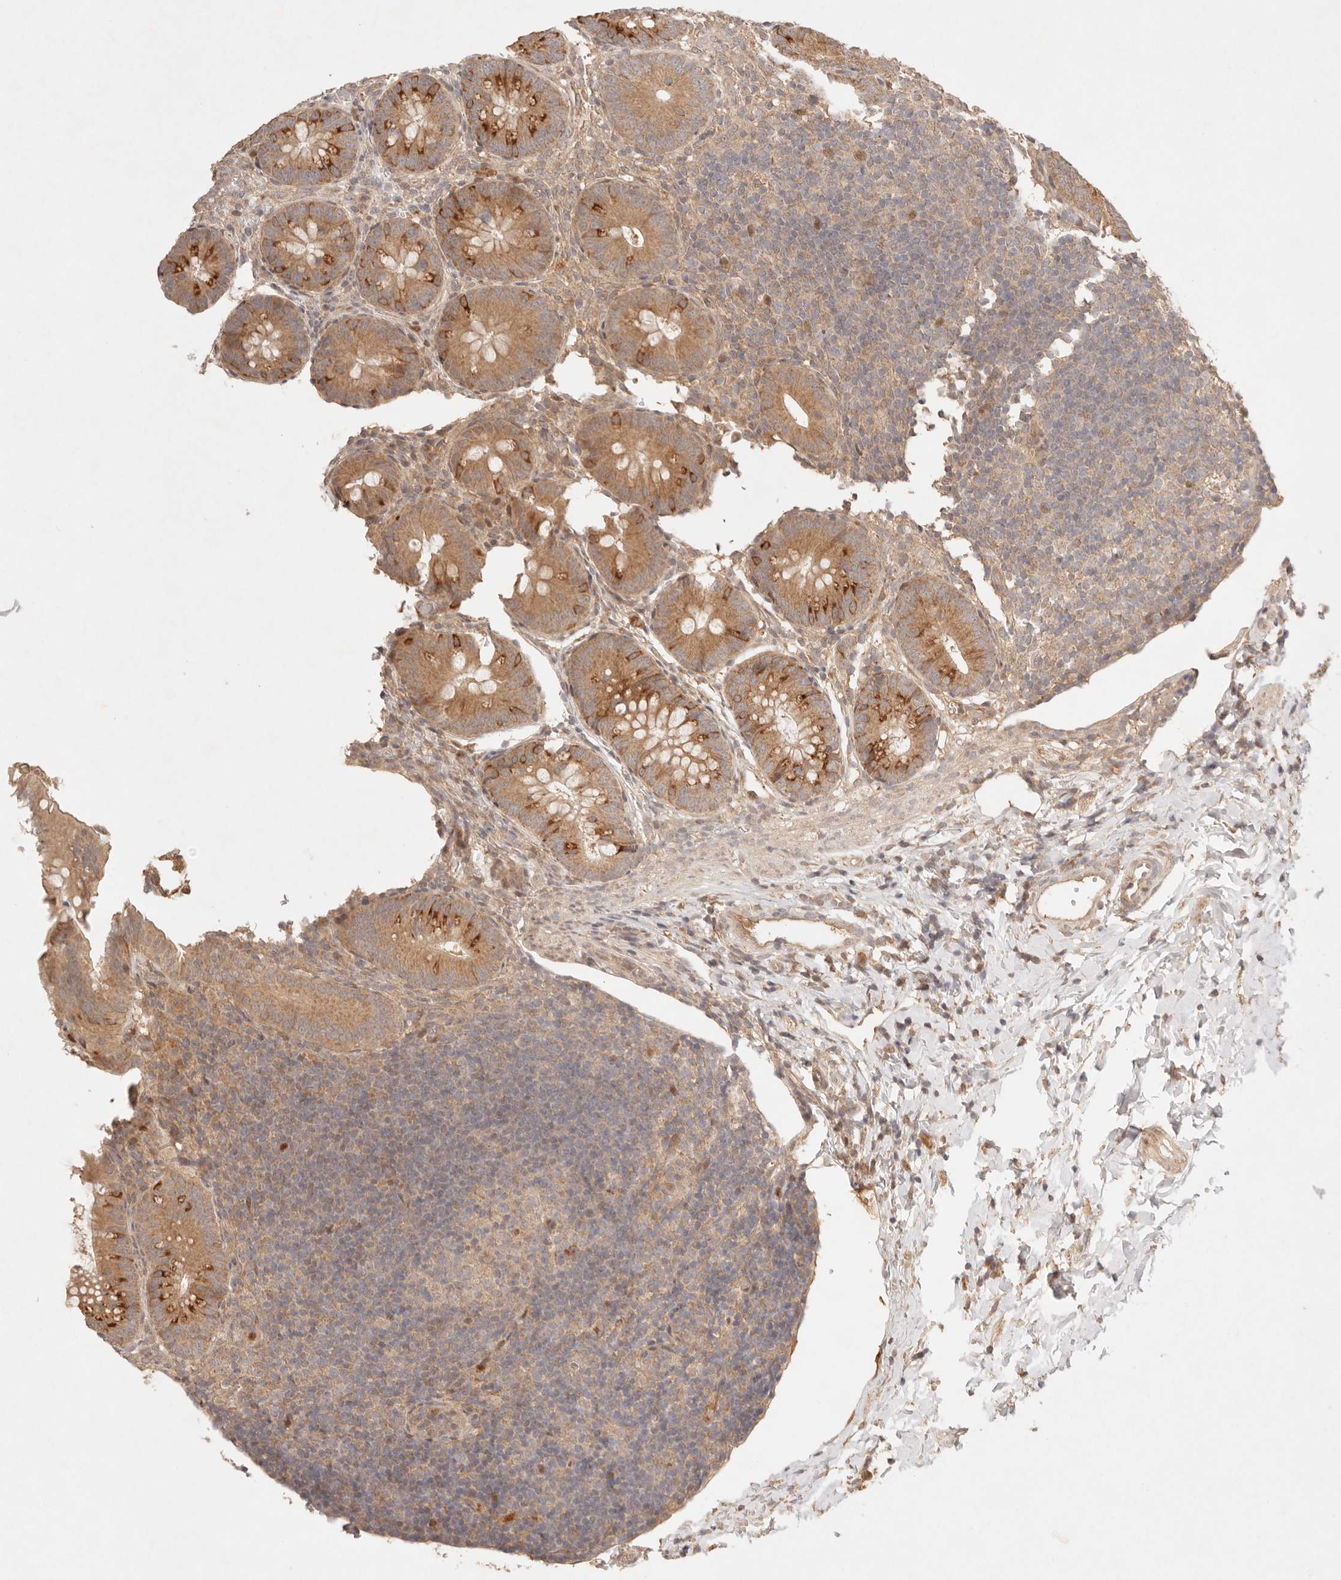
{"staining": {"intensity": "moderate", "quantity": ">75%", "location": "cytoplasmic/membranous"}, "tissue": "appendix", "cell_type": "Glandular cells", "image_type": "normal", "snomed": [{"axis": "morphology", "description": "Normal tissue, NOS"}, {"axis": "topography", "description": "Appendix"}], "caption": "This image reveals immunohistochemistry staining of unremarkable human appendix, with medium moderate cytoplasmic/membranous expression in approximately >75% of glandular cells.", "gene": "PHLDA3", "patient": {"sex": "male", "age": 1}}